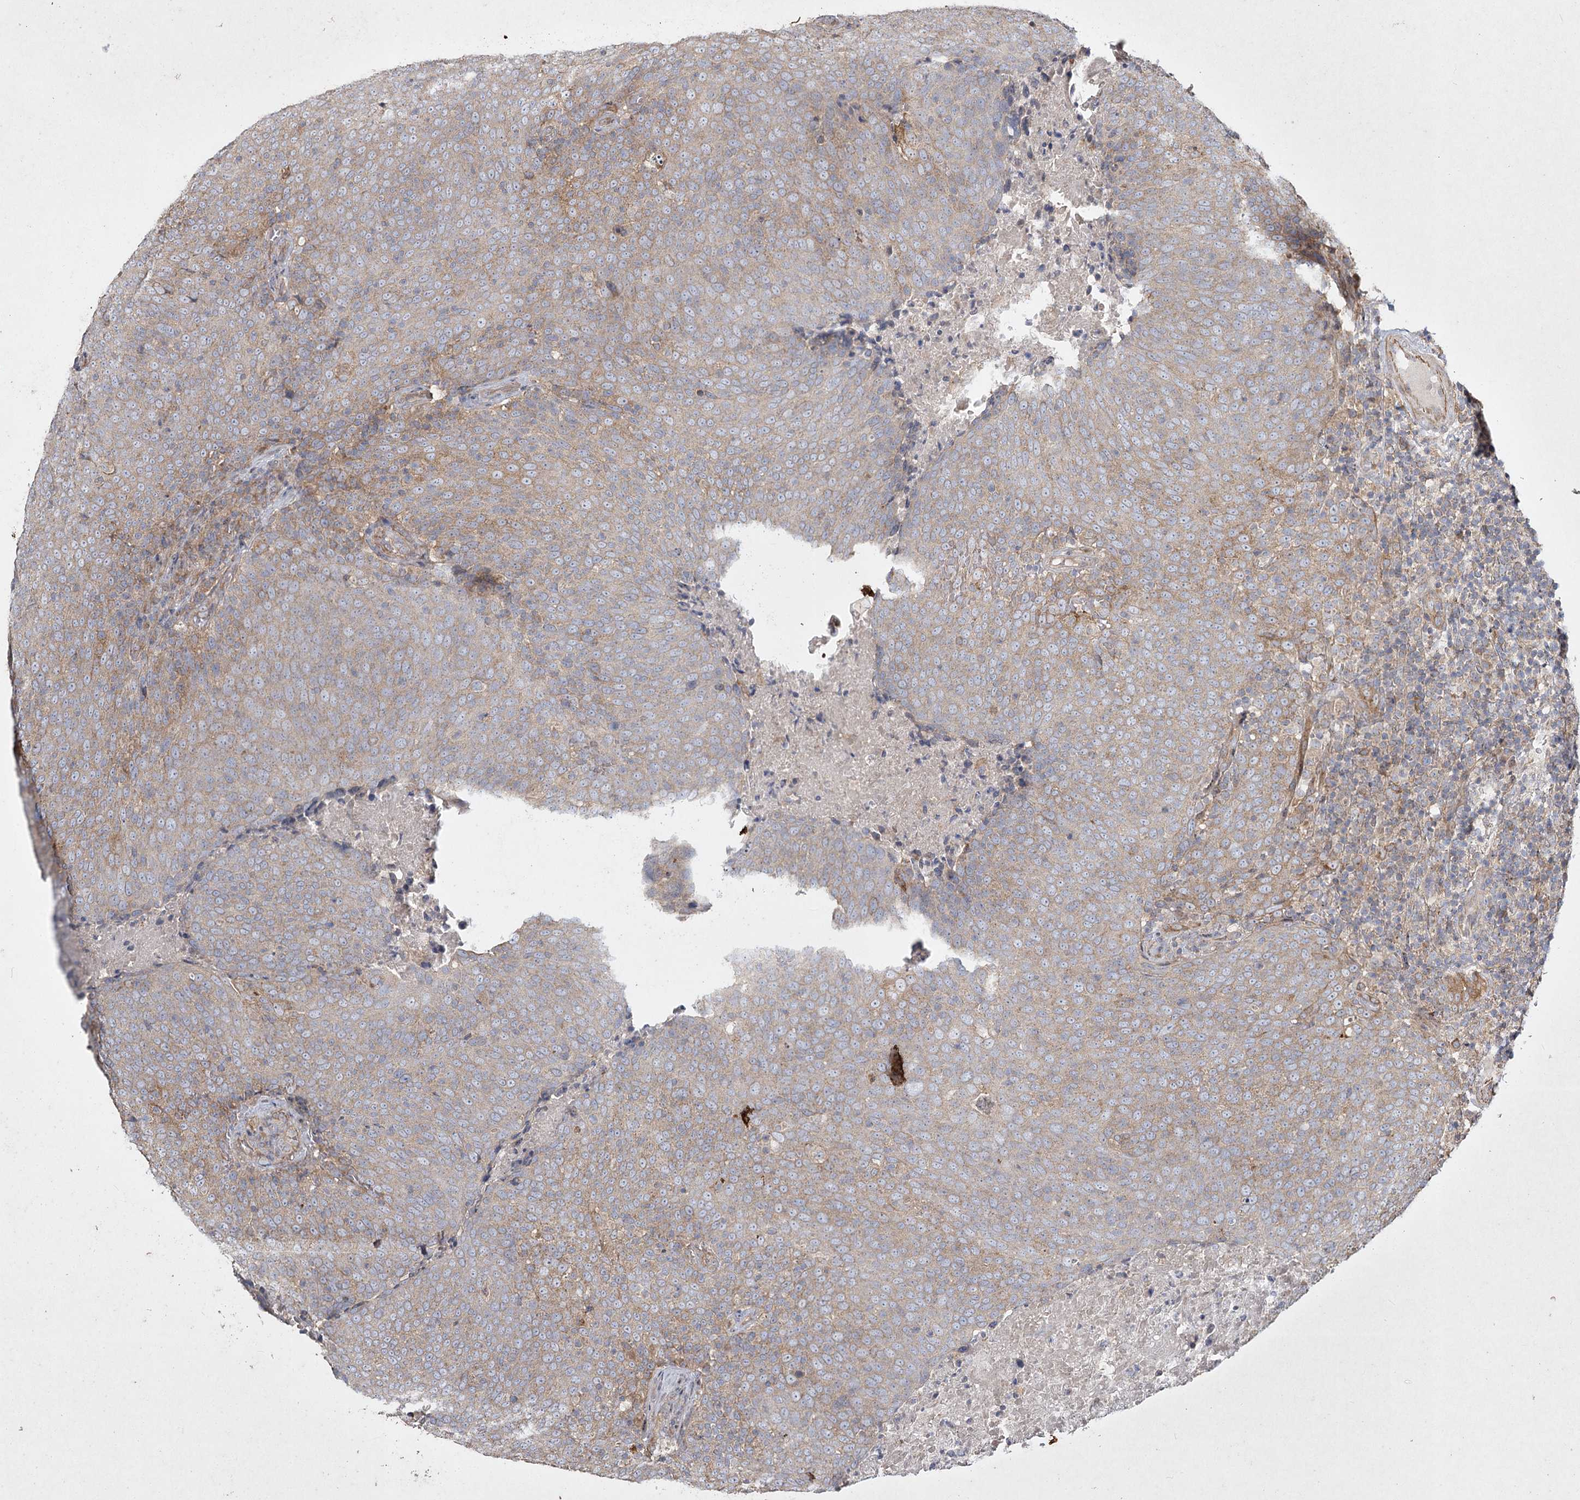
{"staining": {"intensity": "weak", "quantity": "25%-75%", "location": "cytoplasmic/membranous"}, "tissue": "head and neck cancer", "cell_type": "Tumor cells", "image_type": "cancer", "snomed": [{"axis": "morphology", "description": "Squamous cell carcinoma, NOS"}, {"axis": "morphology", "description": "Squamous cell carcinoma, metastatic, NOS"}, {"axis": "topography", "description": "Lymph node"}, {"axis": "topography", "description": "Head-Neck"}], "caption": "High-magnification brightfield microscopy of head and neck metastatic squamous cell carcinoma stained with DAB (brown) and counterstained with hematoxylin (blue). tumor cells exhibit weak cytoplasmic/membranous positivity is appreciated in approximately25%-75% of cells.", "gene": "SH3TC1", "patient": {"sex": "male", "age": 62}}